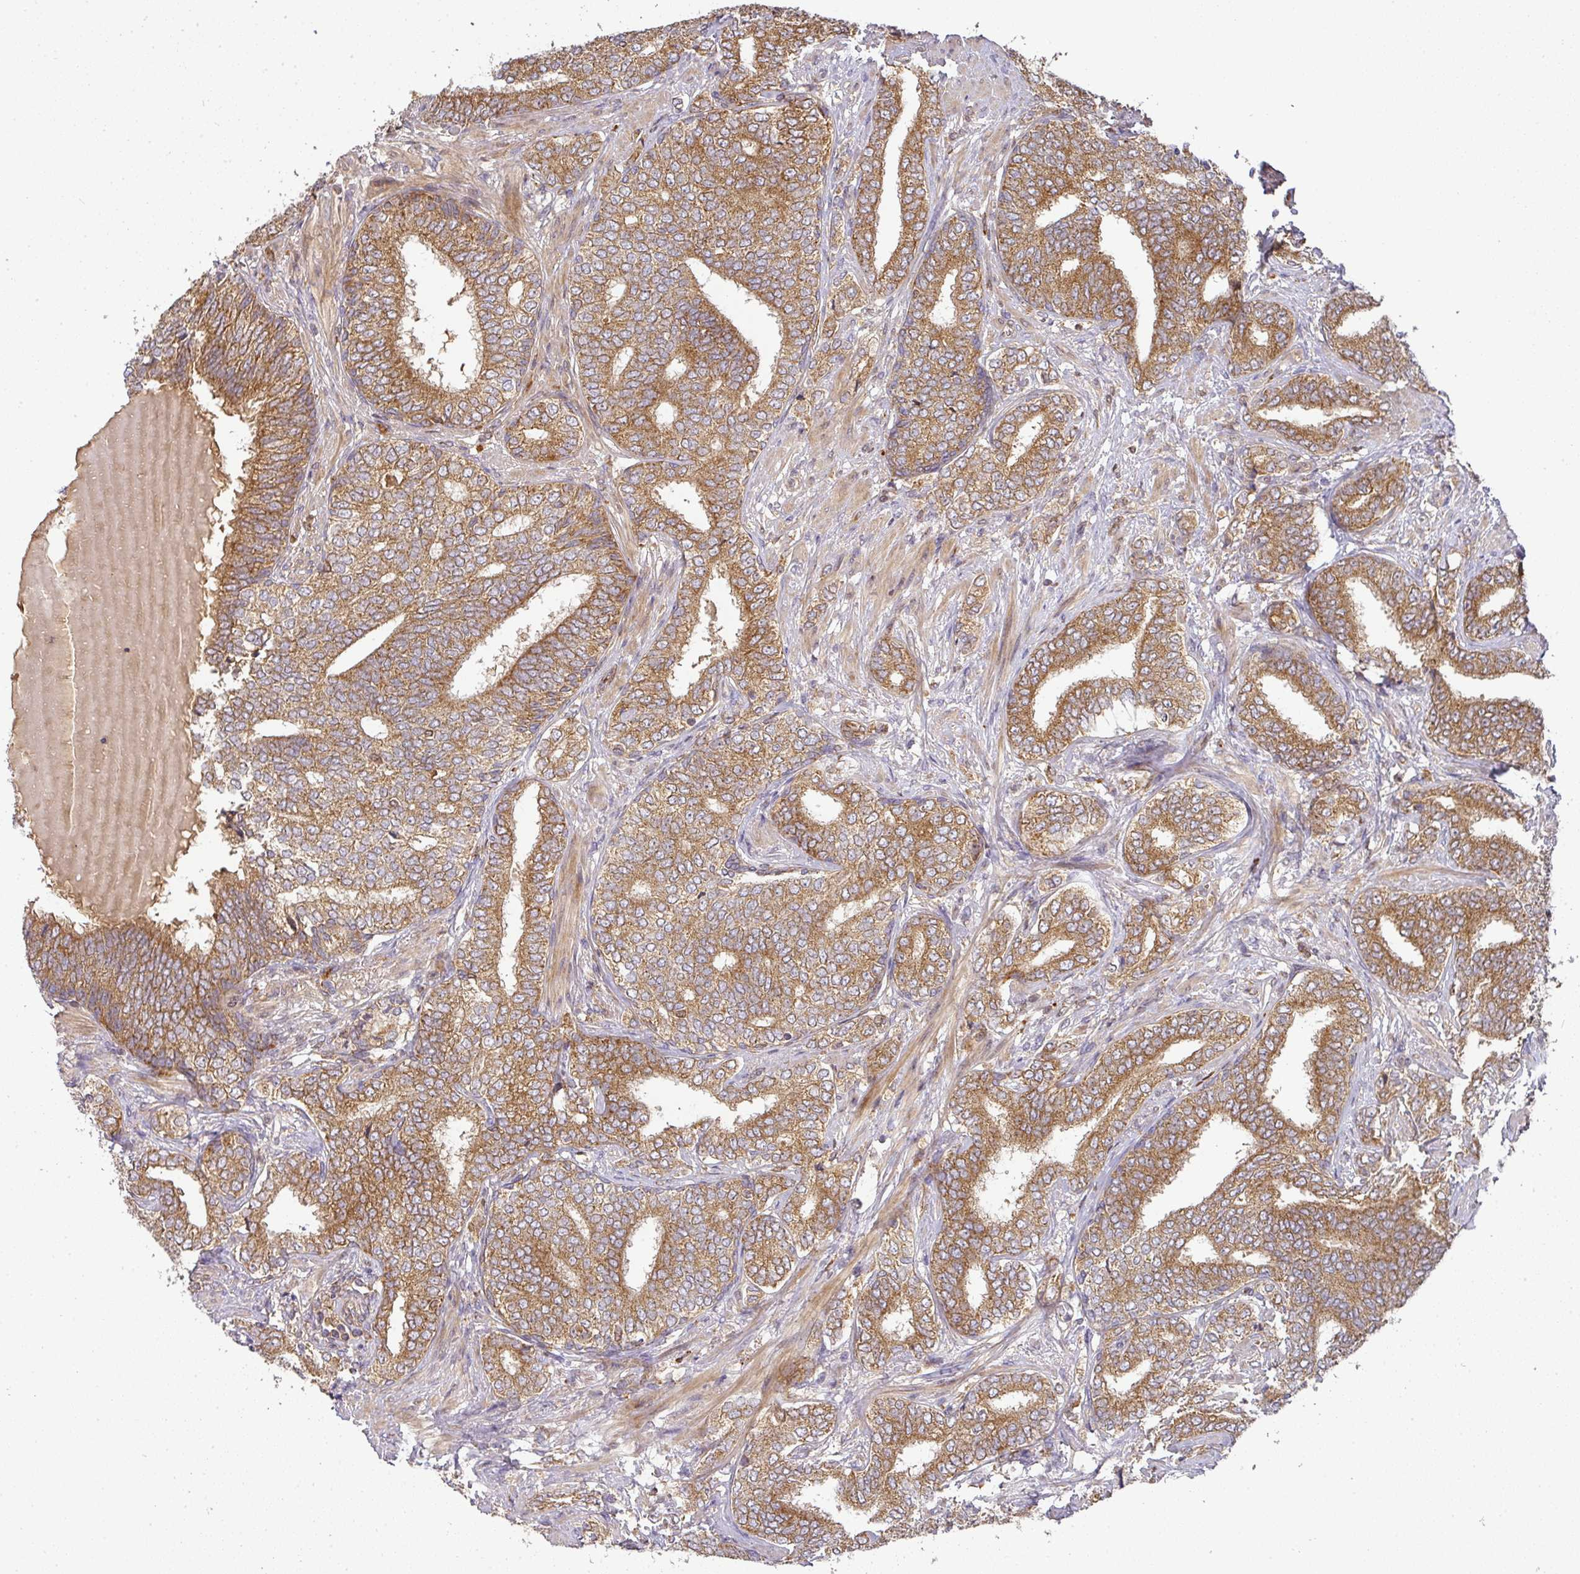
{"staining": {"intensity": "moderate", "quantity": ">75%", "location": "cytoplasmic/membranous"}, "tissue": "prostate cancer", "cell_type": "Tumor cells", "image_type": "cancer", "snomed": [{"axis": "morphology", "description": "Adenocarcinoma, High grade"}, {"axis": "topography", "description": "Prostate"}], "caption": "Prostate cancer (high-grade adenocarcinoma) tissue exhibits moderate cytoplasmic/membranous expression in approximately >75% of tumor cells (DAB = brown stain, brightfield microscopy at high magnification).", "gene": "MALSU1", "patient": {"sex": "male", "age": 72}}